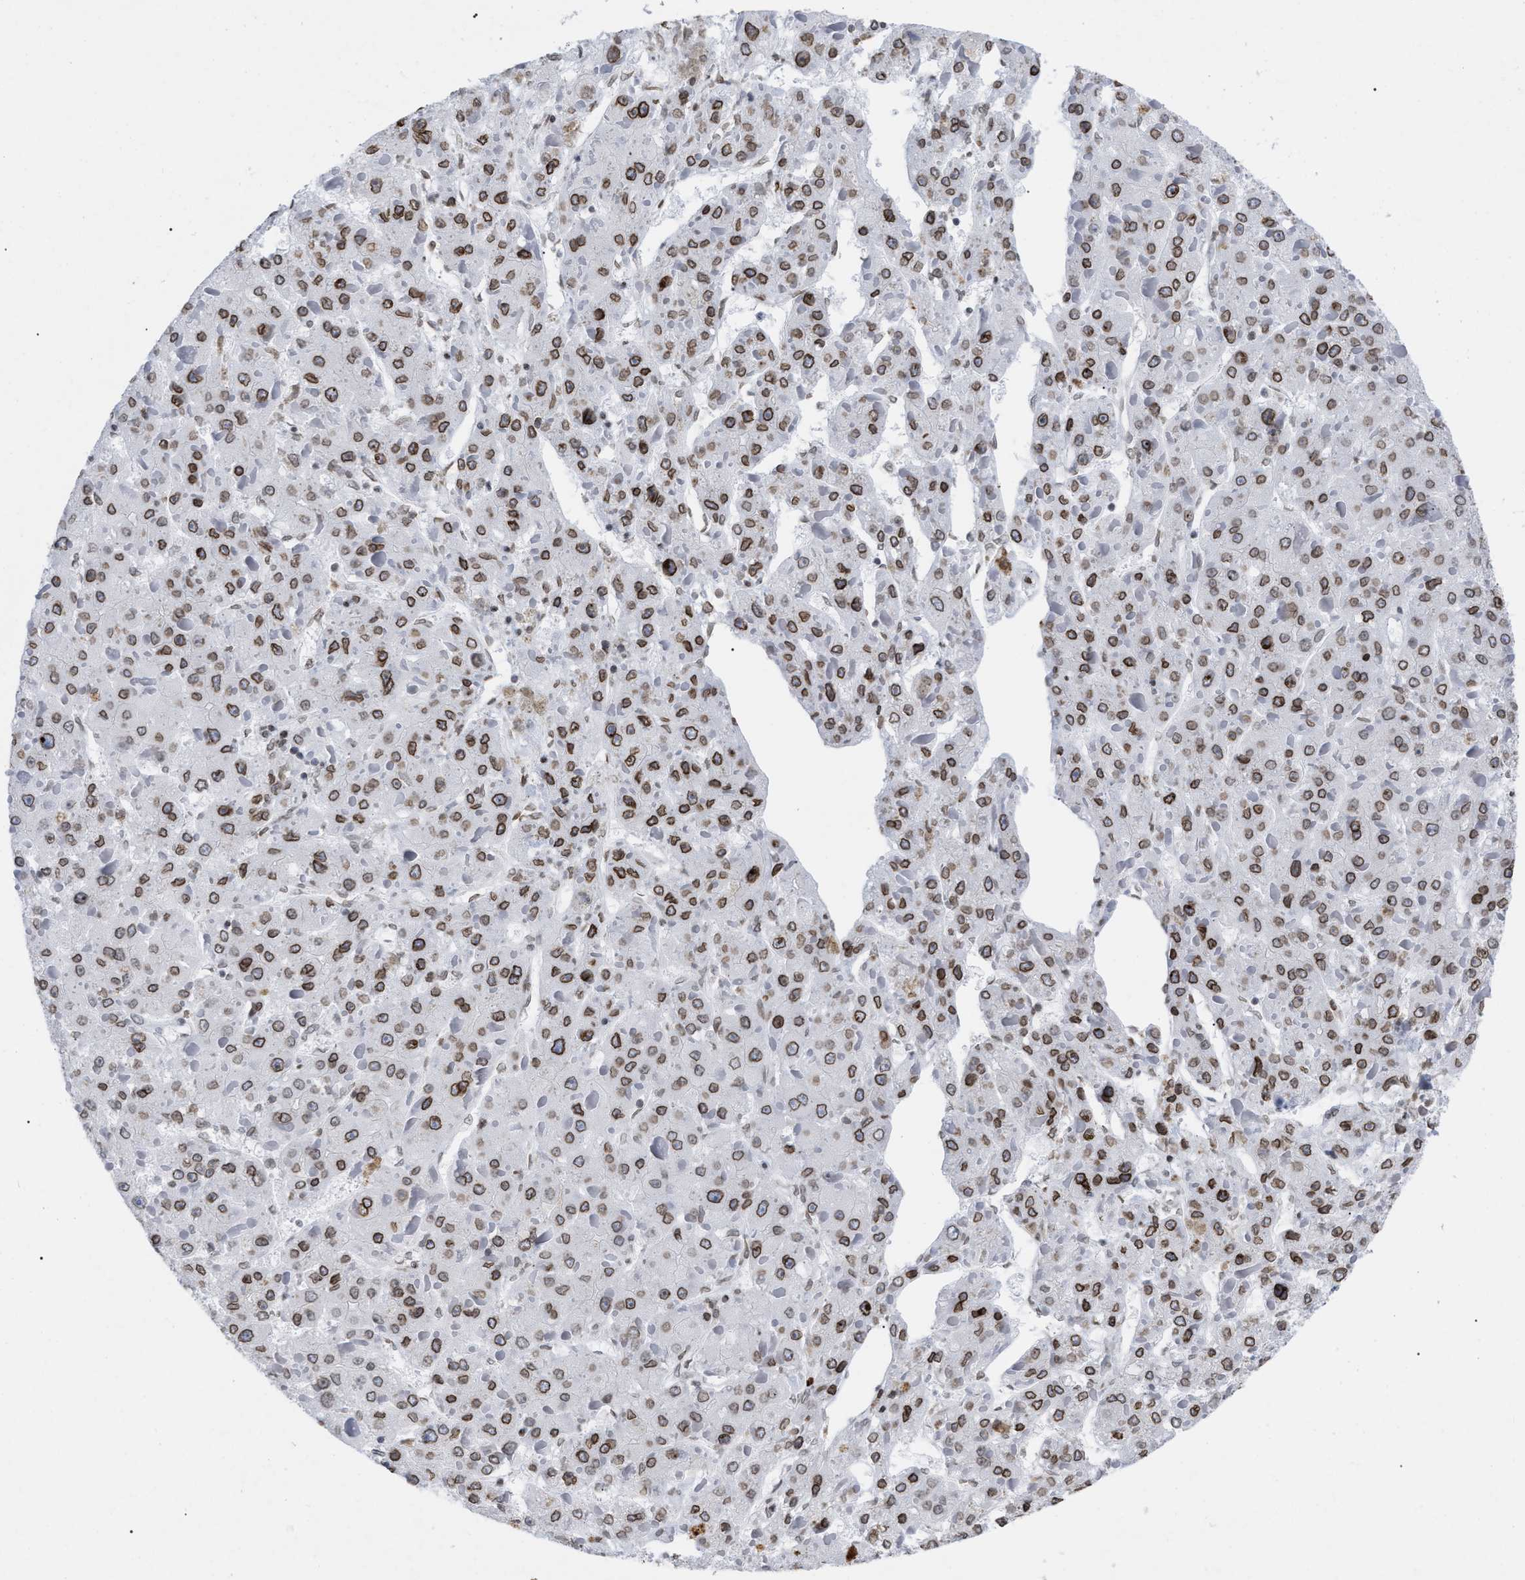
{"staining": {"intensity": "moderate", "quantity": ">75%", "location": "cytoplasmic/membranous,nuclear"}, "tissue": "liver cancer", "cell_type": "Tumor cells", "image_type": "cancer", "snomed": [{"axis": "morphology", "description": "Carcinoma, Hepatocellular, NOS"}, {"axis": "topography", "description": "Liver"}], "caption": "Hepatocellular carcinoma (liver) tissue demonstrates moderate cytoplasmic/membranous and nuclear expression in approximately >75% of tumor cells The staining was performed using DAB to visualize the protein expression in brown, while the nuclei were stained in blue with hematoxylin (Magnification: 20x).", "gene": "TPR", "patient": {"sex": "female", "age": 73}}